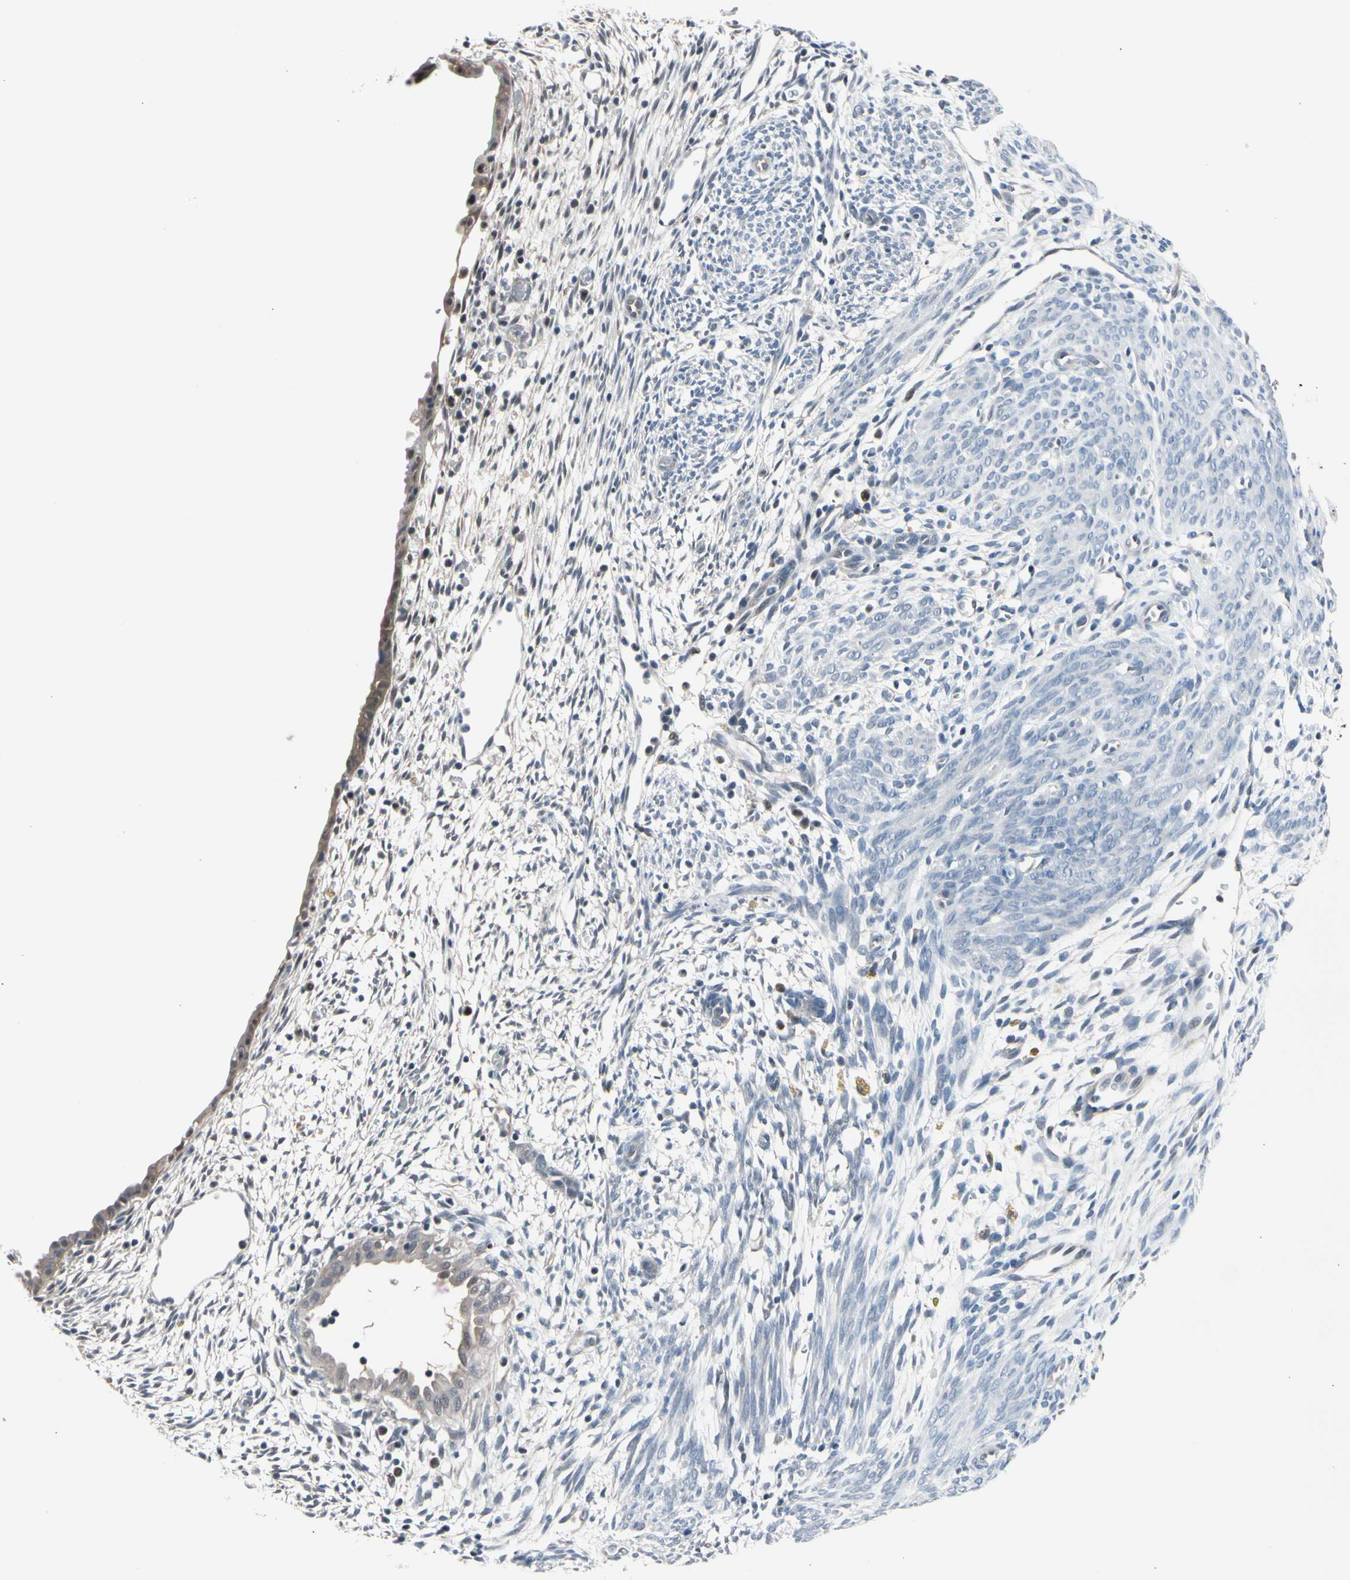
{"staining": {"intensity": "weak", "quantity": "25%-75%", "location": "cytoplasmic/membranous"}, "tissue": "endometrium", "cell_type": "Cells in endometrial stroma", "image_type": "normal", "snomed": [{"axis": "morphology", "description": "Normal tissue, NOS"}, {"axis": "morphology", "description": "Atrophy, NOS"}, {"axis": "topography", "description": "Uterus"}, {"axis": "topography", "description": "Endometrium"}], "caption": "Cells in endometrial stroma exhibit low levels of weak cytoplasmic/membranous expression in approximately 25%-75% of cells in unremarkable endometrium.", "gene": "ENSG00000256646", "patient": {"sex": "female", "age": 68}}